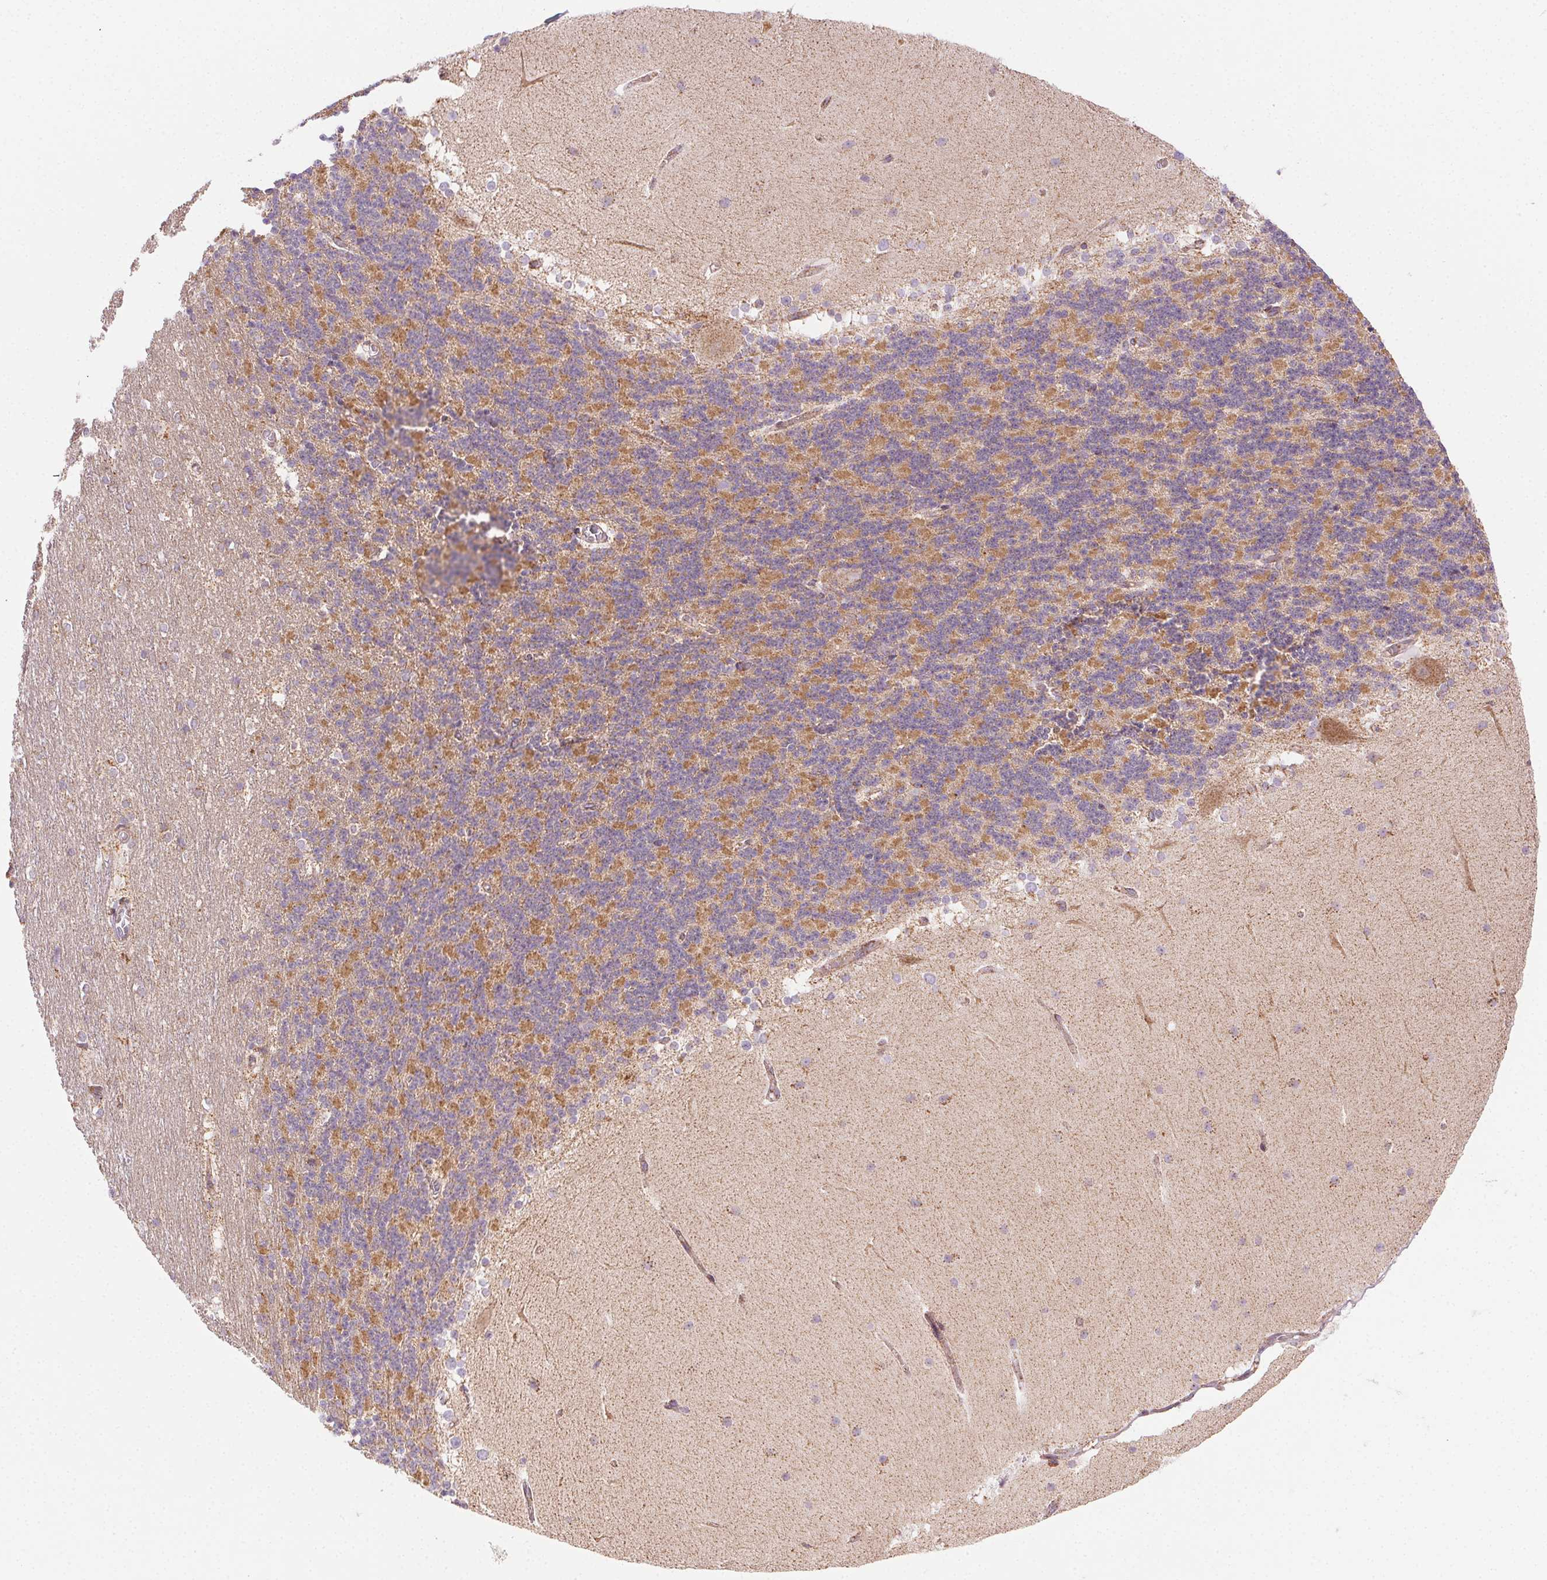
{"staining": {"intensity": "moderate", "quantity": "25%-75%", "location": "cytoplasmic/membranous"}, "tissue": "cerebellum", "cell_type": "Cells in granular layer", "image_type": "normal", "snomed": [{"axis": "morphology", "description": "Normal tissue, NOS"}, {"axis": "topography", "description": "Cerebellum"}], "caption": "A photomicrograph of human cerebellum stained for a protein exhibits moderate cytoplasmic/membranous brown staining in cells in granular layer. (IHC, brightfield microscopy, high magnification).", "gene": "CLPB", "patient": {"sex": "female", "age": 19}}